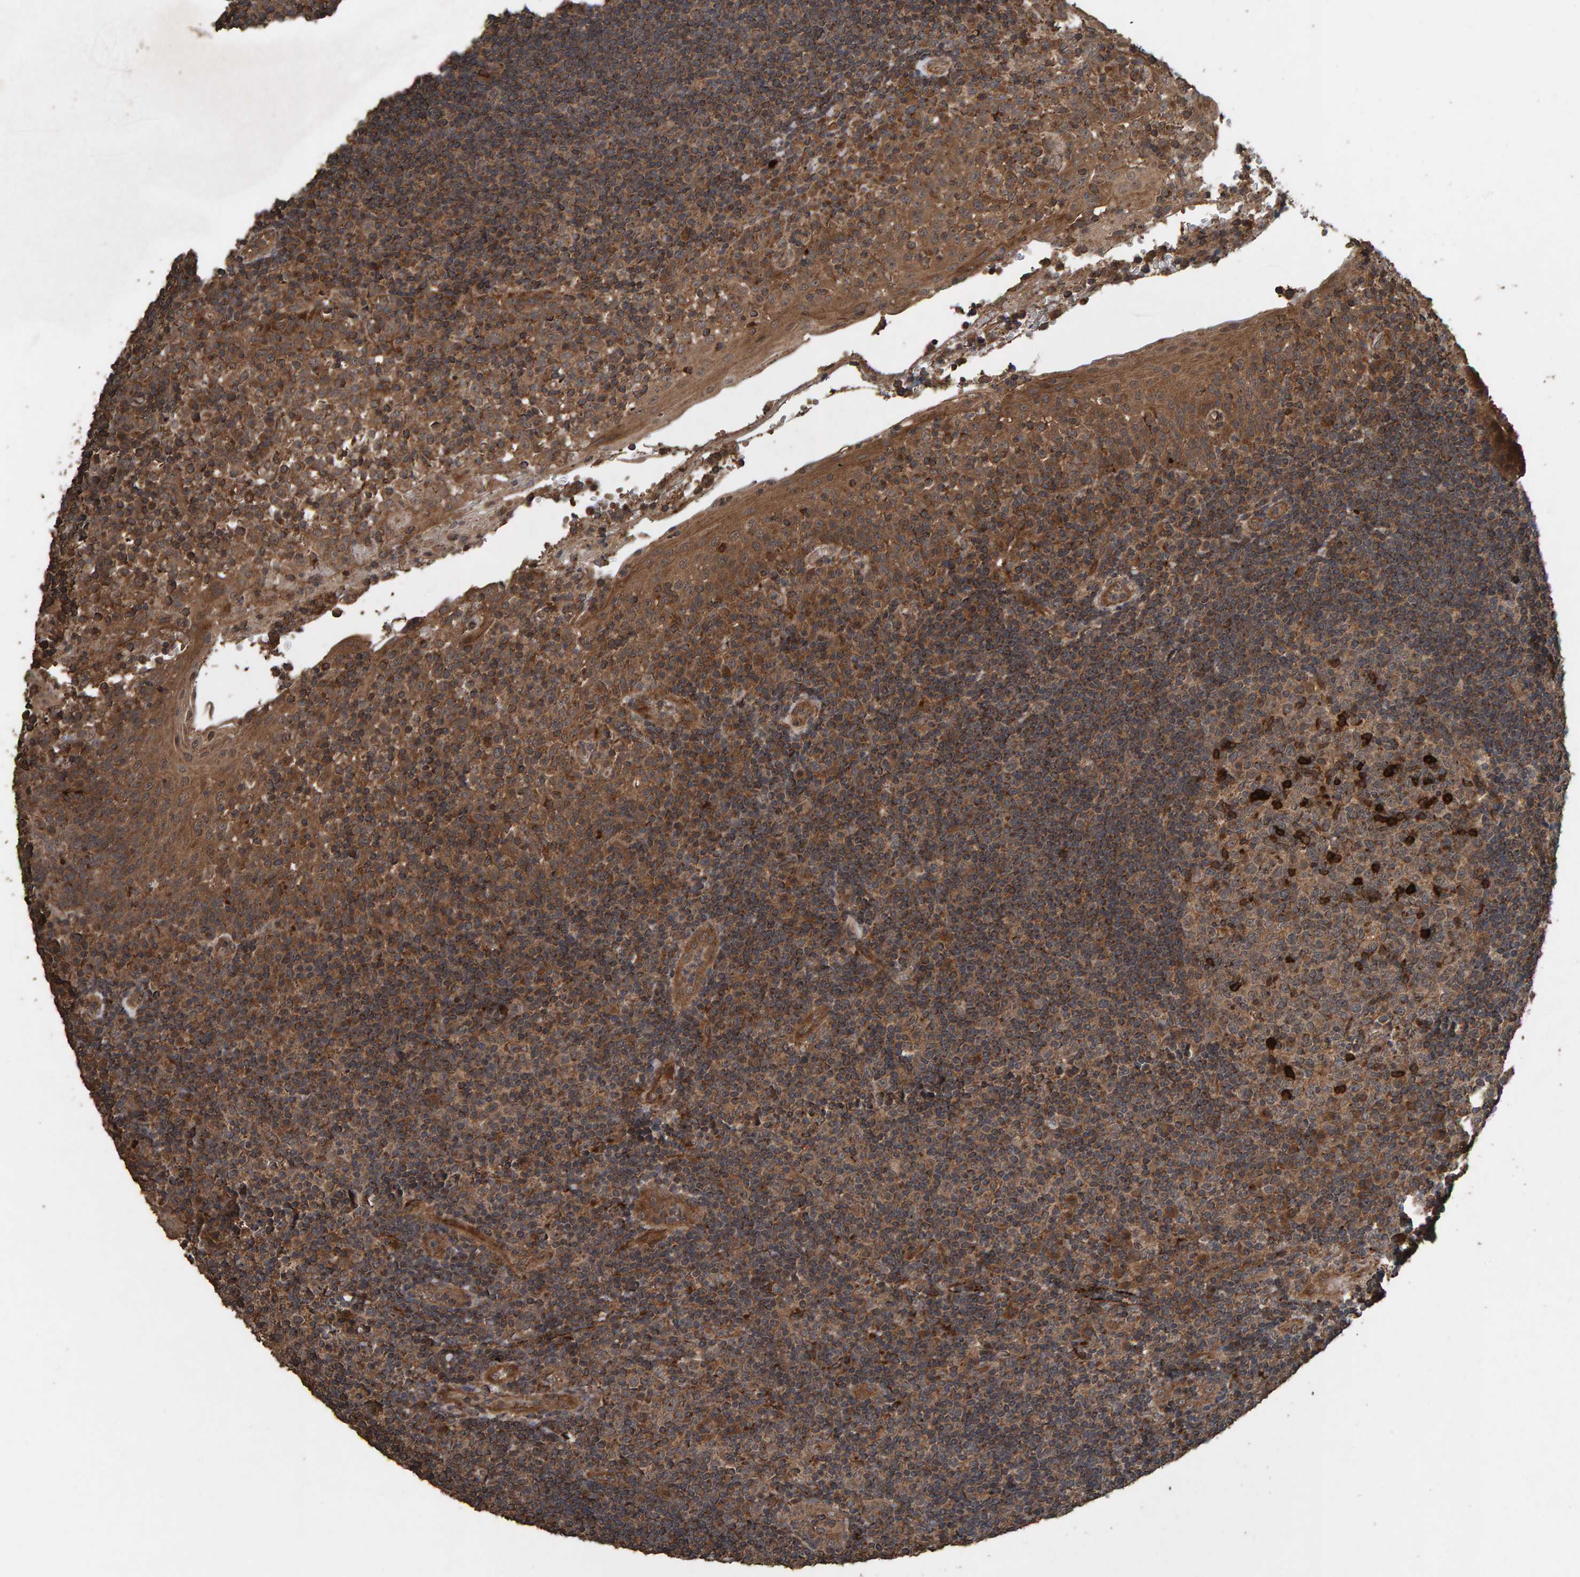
{"staining": {"intensity": "strong", "quantity": "<25%", "location": "cytoplasmic/membranous"}, "tissue": "tonsil", "cell_type": "Germinal center cells", "image_type": "normal", "snomed": [{"axis": "morphology", "description": "Normal tissue, NOS"}, {"axis": "topography", "description": "Tonsil"}], "caption": "An immunohistochemistry micrograph of unremarkable tissue is shown. Protein staining in brown shows strong cytoplasmic/membranous positivity in tonsil within germinal center cells. (DAB (3,3'-diaminobenzidine) IHC with brightfield microscopy, high magnification).", "gene": "DUS1L", "patient": {"sex": "female", "age": 40}}